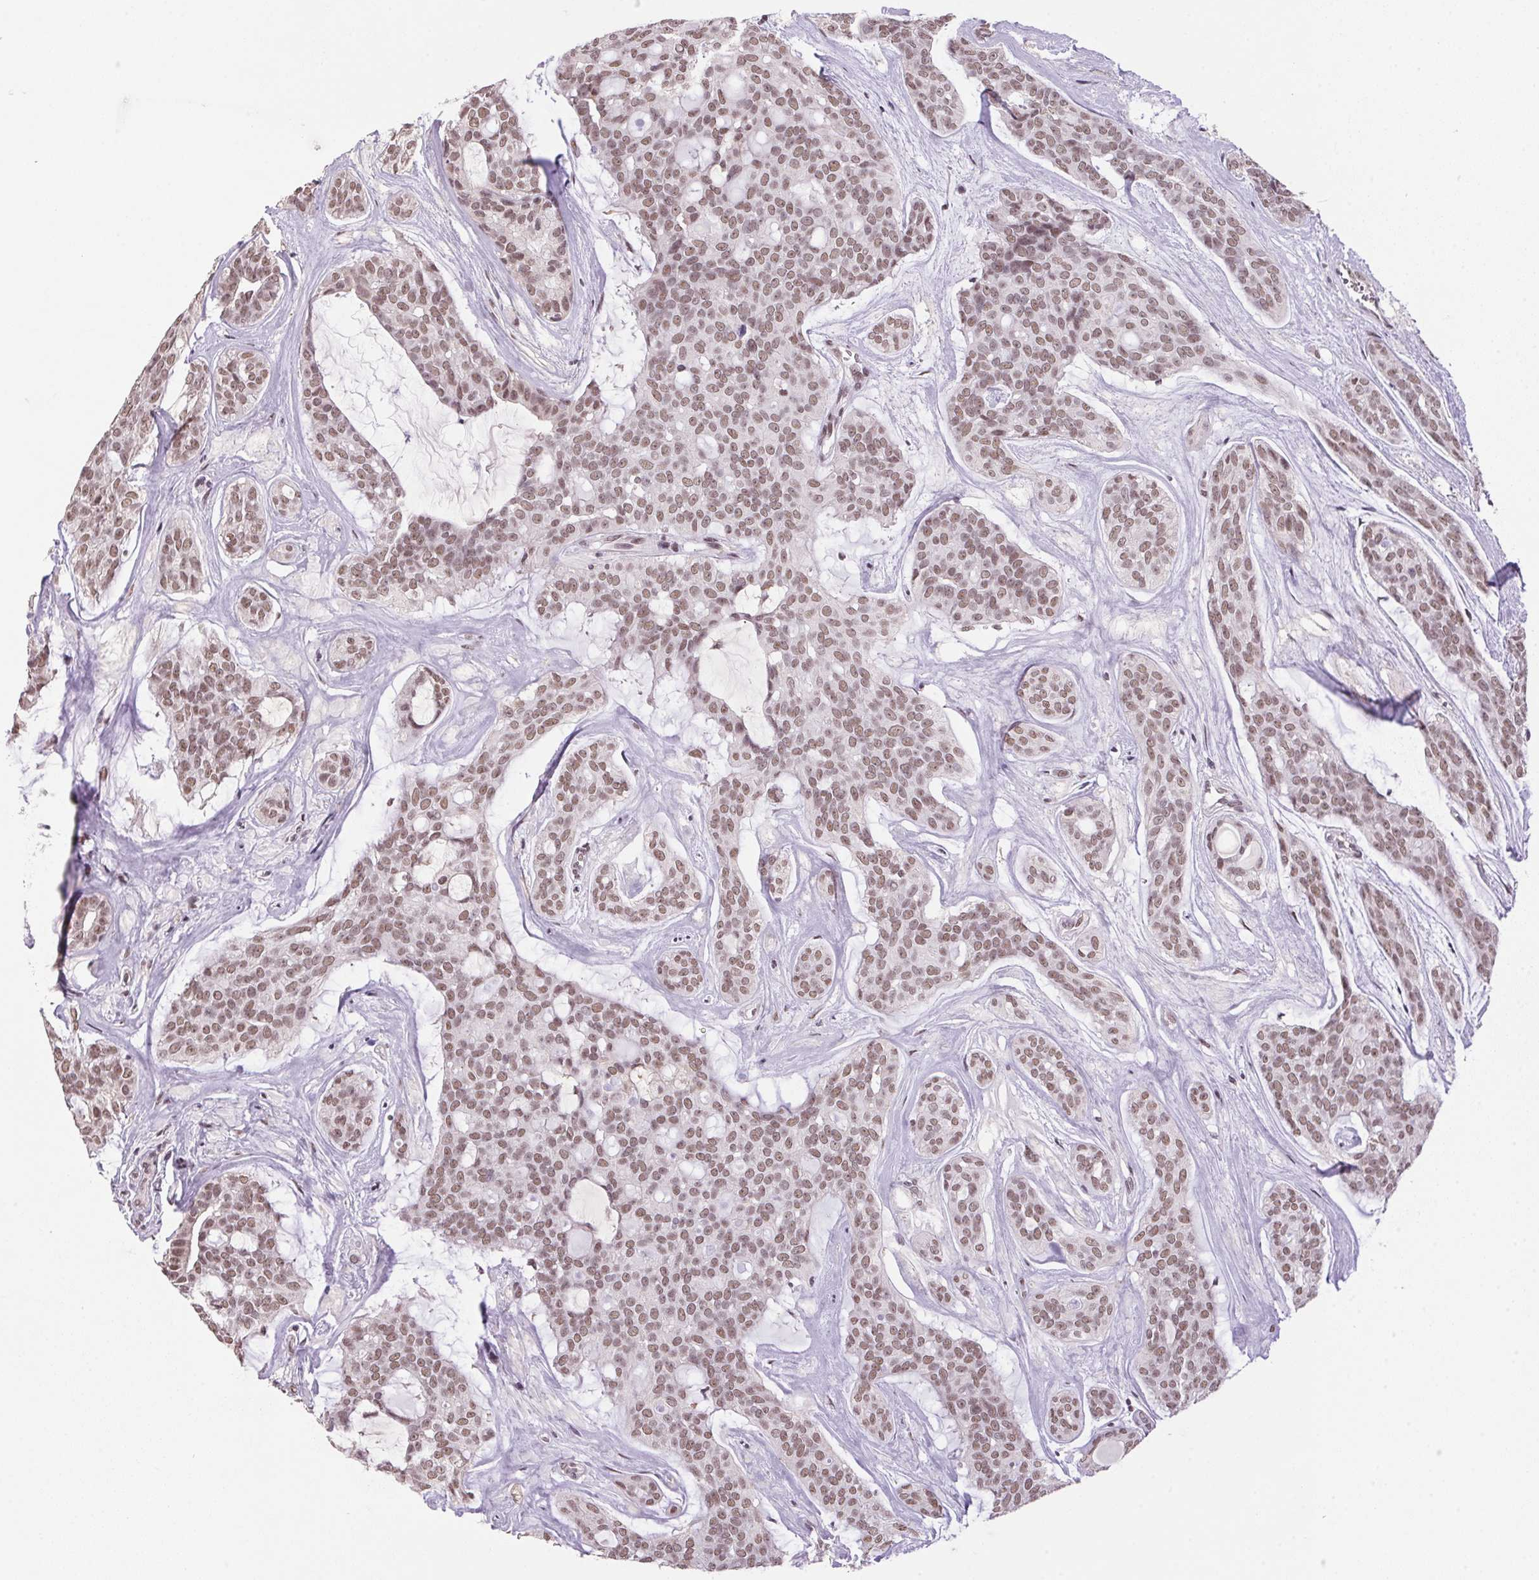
{"staining": {"intensity": "moderate", "quantity": ">75%", "location": "nuclear"}, "tissue": "head and neck cancer", "cell_type": "Tumor cells", "image_type": "cancer", "snomed": [{"axis": "morphology", "description": "Adenocarcinoma, NOS"}, {"axis": "topography", "description": "Head-Neck"}], "caption": "IHC histopathology image of human adenocarcinoma (head and neck) stained for a protein (brown), which displays medium levels of moderate nuclear staining in approximately >75% of tumor cells.", "gene": "ZBTB4", "patient": {"sex": "male", "age": 66}}